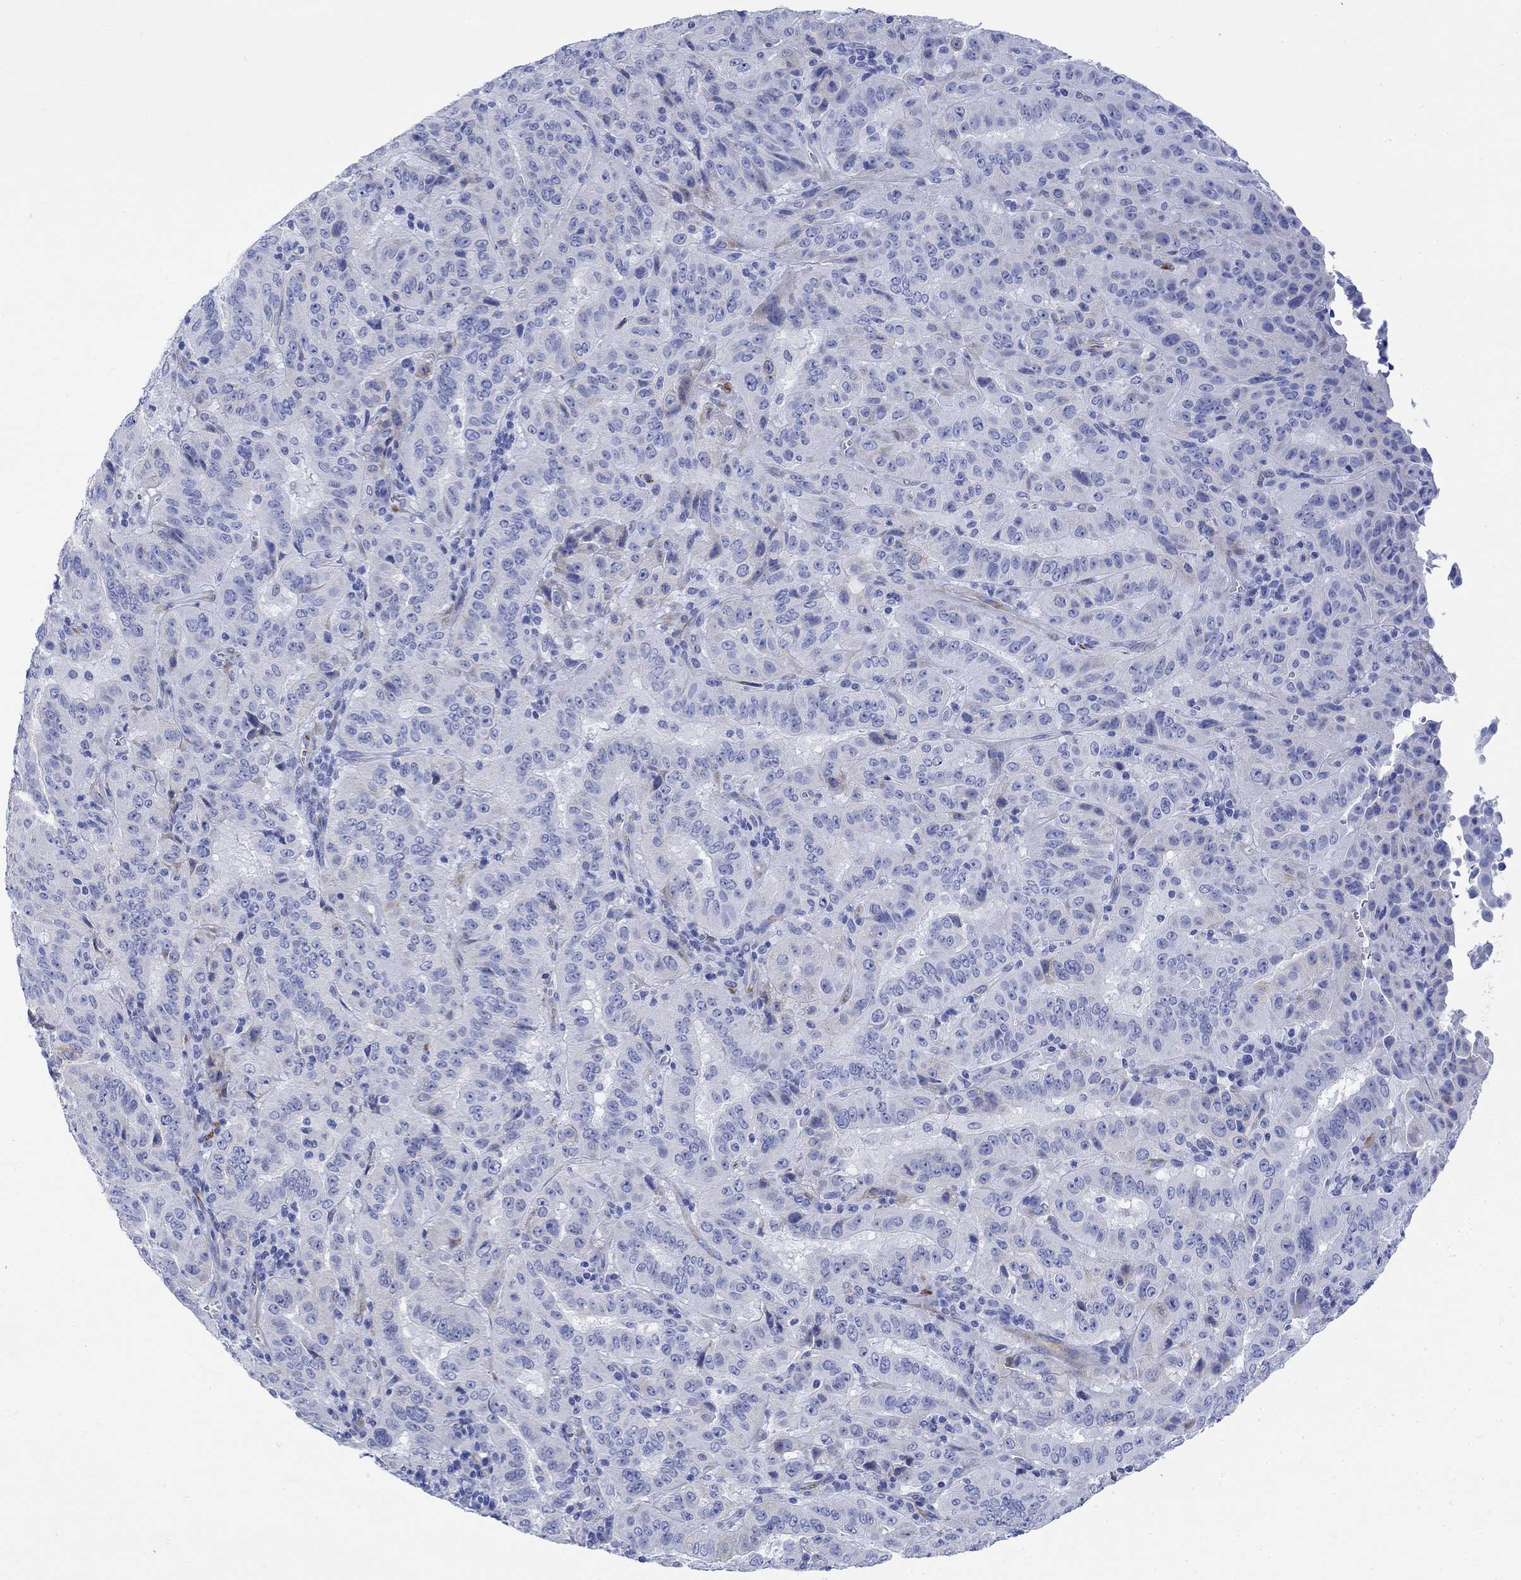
{"staining": {"intensity": "negative", "quantity": "none", "location": "none"}, "tissue": "pancreatic cancer", "cell_type": "Tumor cells", "image_type": "cancer", "snomed": [{"axis": "morphology", "description": "Adenocarcinoma, NOS"}, {"axis": "topography", "description": "Pancreas"}], "caption": "Pancreatic adenocarcinoma stained for a protein using immunohistochemistry shows no staining tumor cells.", "gene": "MYL1", "patient": {"sex": "male", "age": 63}}